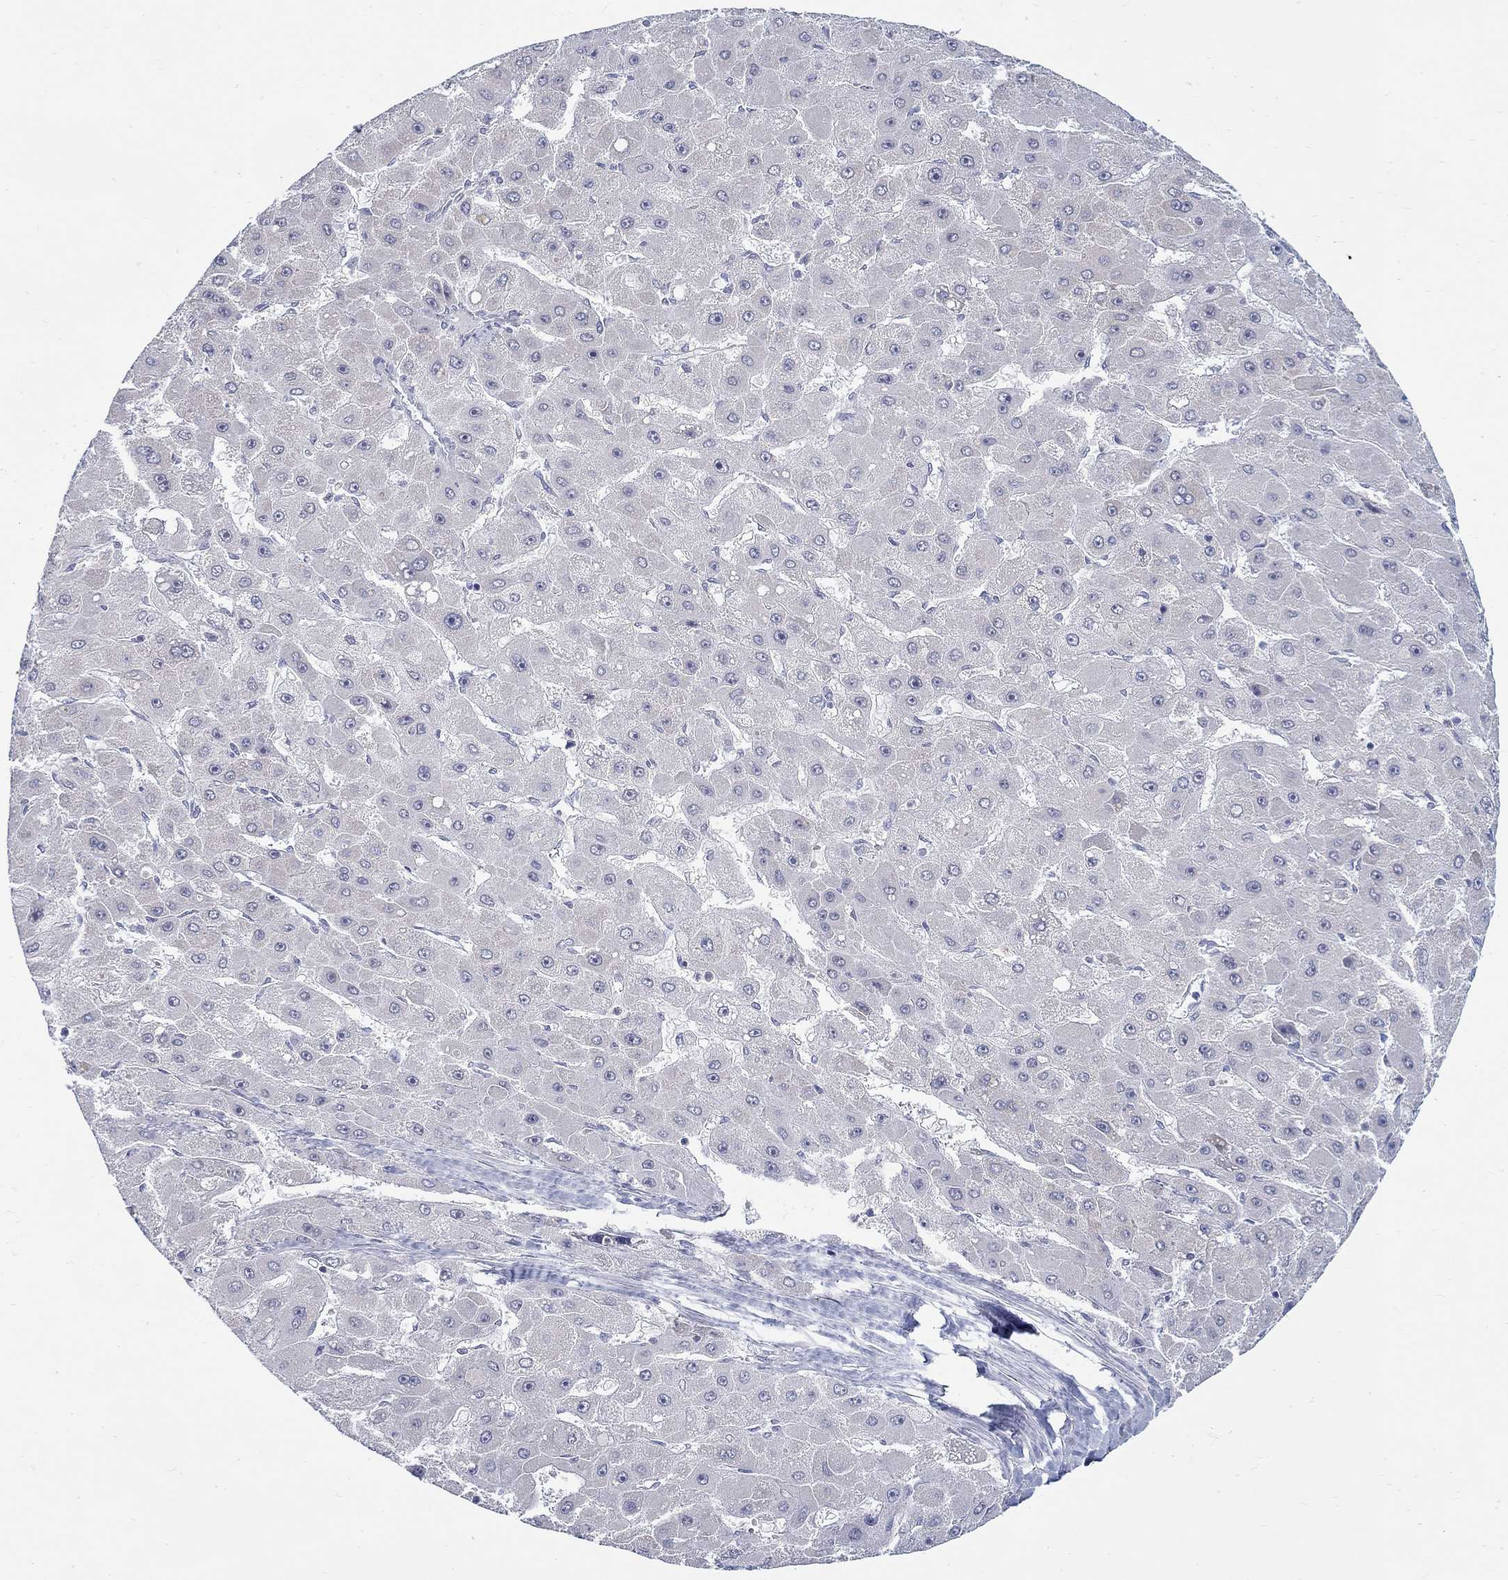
{"staining": {"intensity": "negative", "quantity": "none", "location": "none"}, "tissue": "liver cancer", "cell_type": "Tumor cells", "image_type": "cancer", "snomed": [{"axis": "morphology", "description": "Carcinoma, Hepatocellular, NOS"}, {"axis": "topography", "description": "Liver"}], "caption": "DAB immunohistochemical staining of human liver cancer shows no significant staining in tumor cells.", "gene": "ABCA4", "patient": {"sex": "female", "age": 25}}